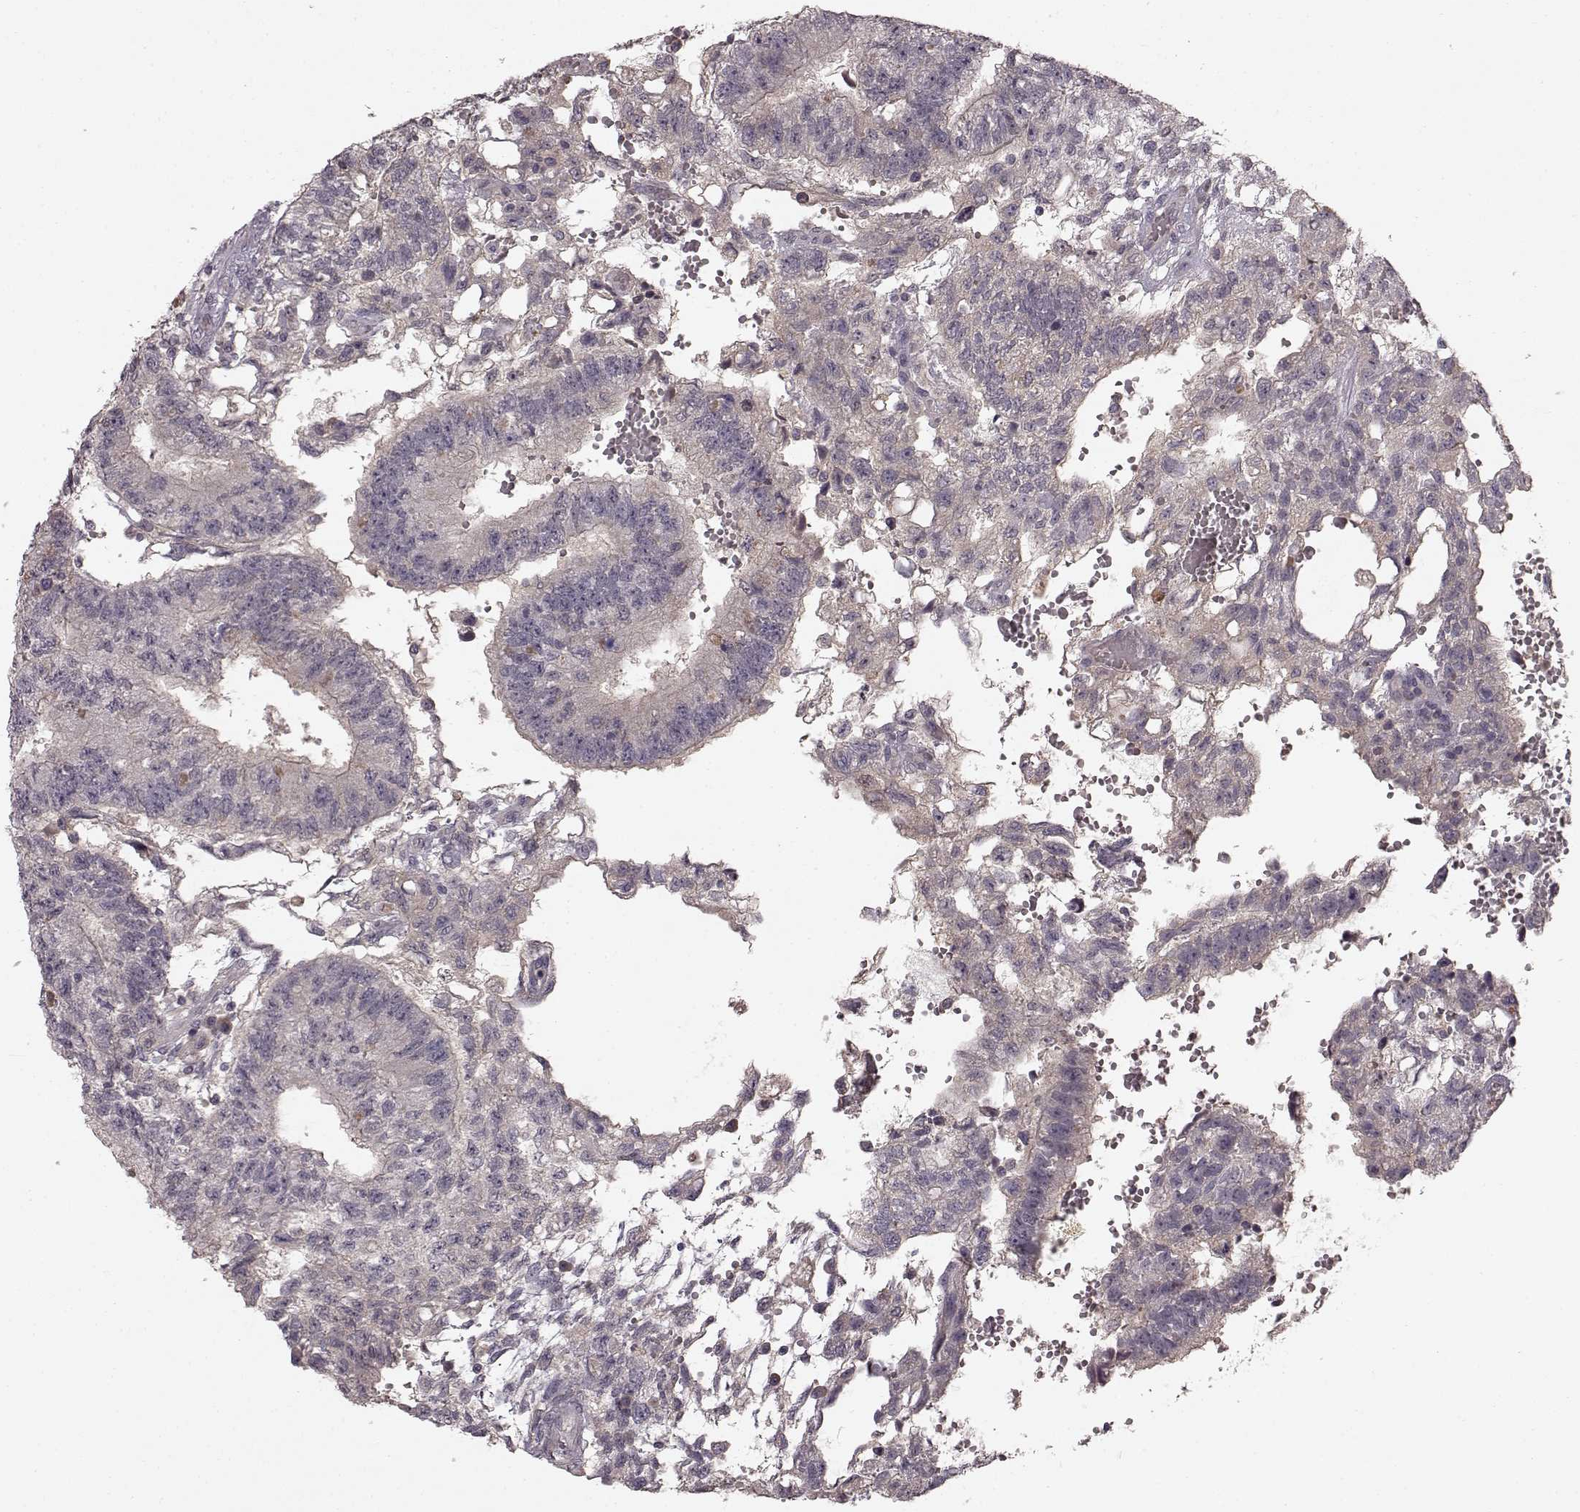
{"staining": {"intensity": "negative", "quantity": "none", "location": "none"}, "tissue": "testis cancer", "cell_type": "Tumor cells", "image_type": "cancer", "snomed": [{"axis": "morphology", "description": "Carcinoma, Embryonal, NOS"}, {"axis": "topography", "description": "Testis"}], "caption": "Micrograph shows no protein positivity in tumor cells of embryonal carcinoma (testis) tissue.", "gene": "SLC22A18", "patient": {"sex": "male", "age": 32}}